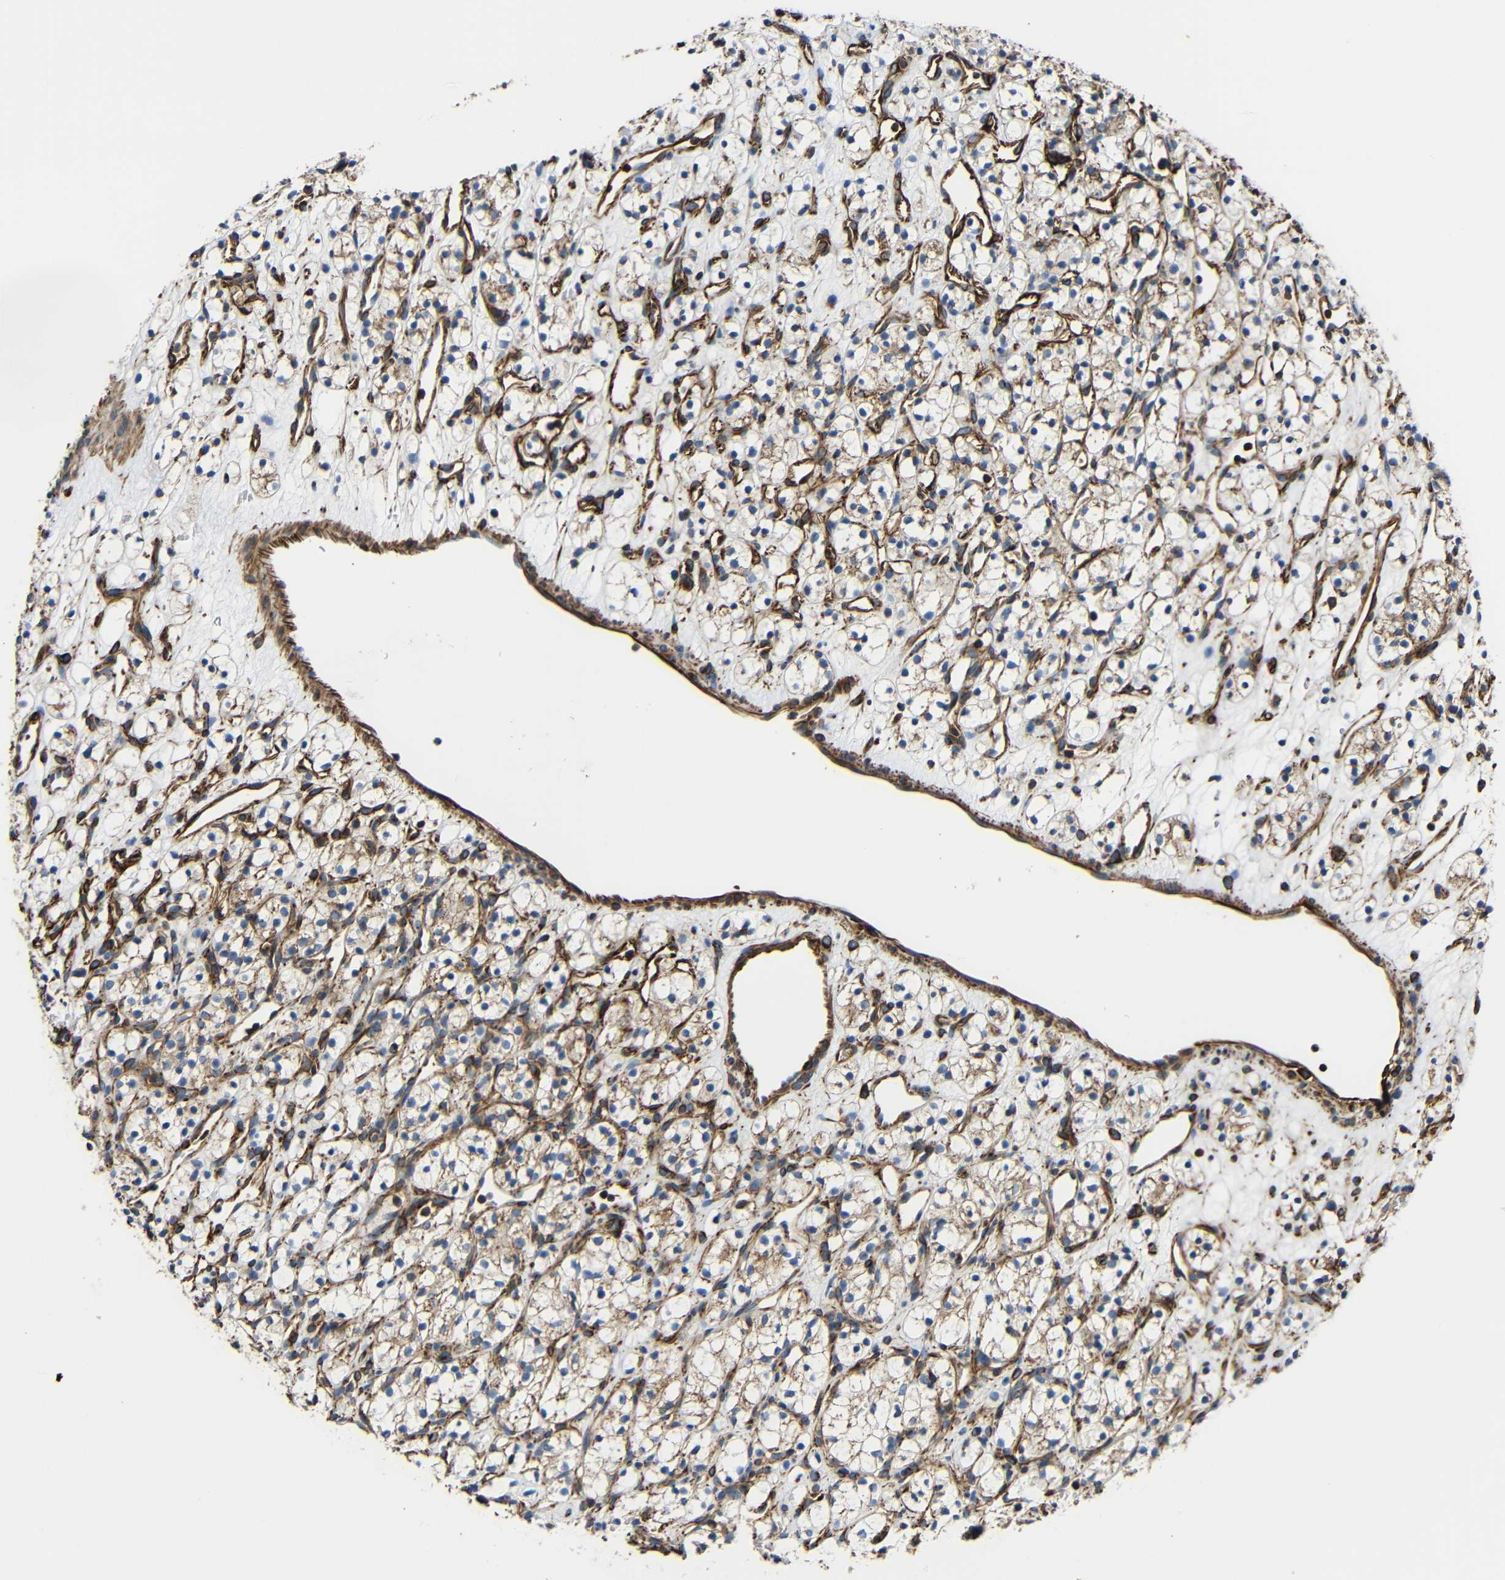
{"staining": {"intensity": "moderate", "quantity": "25%-75%", "location": "cytoplasmic/membranous"}, "tissue": "renal cancer", "cell_type": "Tumor cells", "image_type": "cancer", "snomed": [{"axis": "morphology", "description": "Adenocarcinoma, NOS"}, {"axis": "topography", "description": "Kidney"}], "caption": "Moderate cytoplasmic/membranous protein expression is identified in about 25%-75% of tumor cells in renal cancer (adenocarcinoma). The protein of interest is stained brown, and the nuclei are stained in blue (DAB (3,3'-diaminobenzidine) IHC with brightfield microscopy, high magnification).", "gene": "IGSF10", "patient": {"sex": "female", "age": 60}}